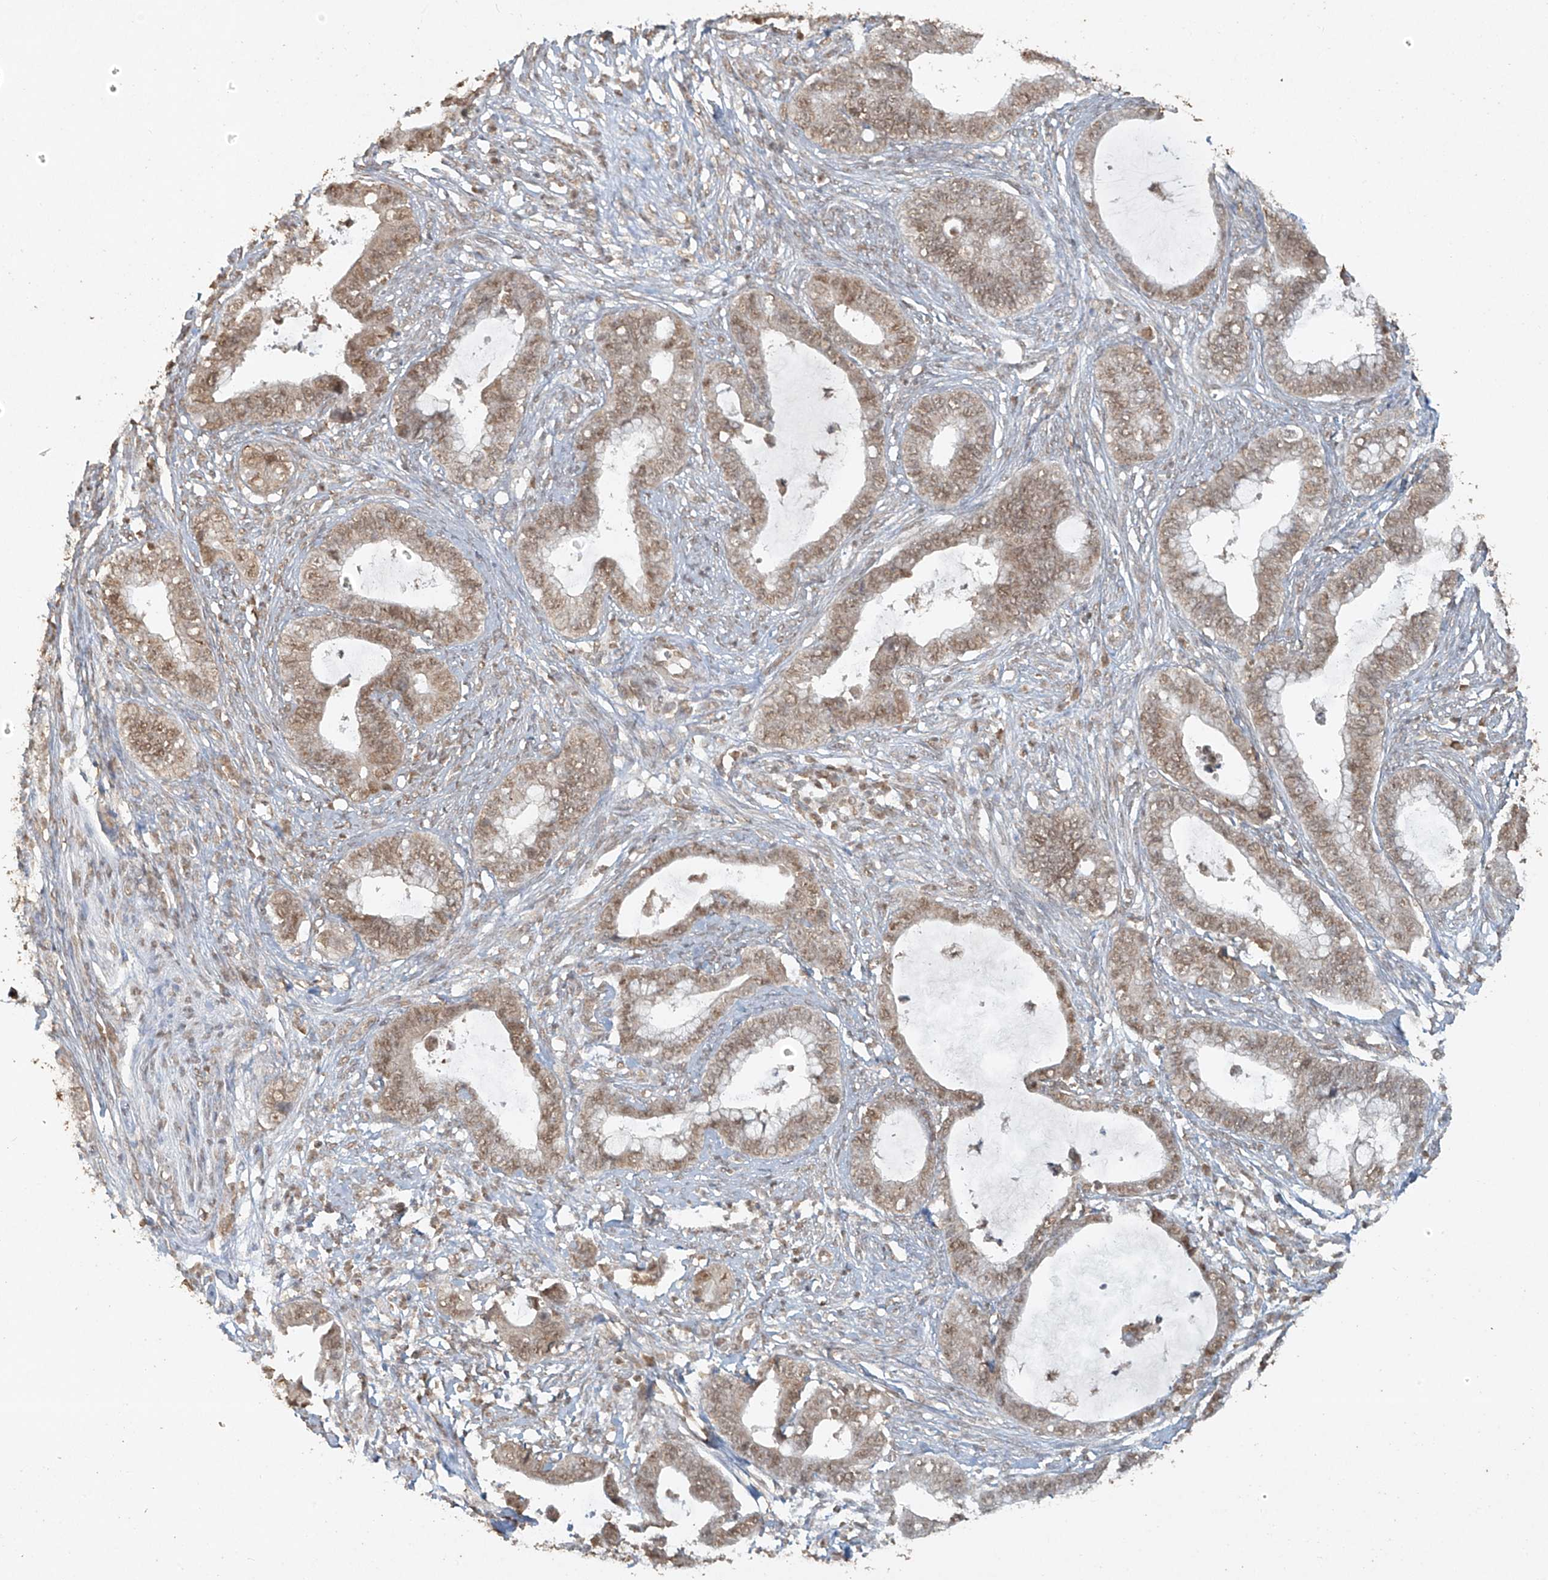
{"staining": {"intensity": "moderate", "quantity": ">75%", "location": "cytoplasmic/membranous,nuclear"}, "tissue": "cervical cancer", "cell_type": "Tumor cells", "image_type": "cancer", "snomed": [{"axis": "morphology", "description": "Adenocarcinoma, NOS"}, {"axis": "topography", "description": "Cervix"}], "caption": "A histopathology image of human cervical cancer (adenocarcinoma) stained for a protein displays moderate cytoplasmic/membranous and nuclear brown staining in tumor cells. The staining was performed using DAB, with brown indicating positive protein expression. Nuclei are stained blue with hematoxylin.", "gene": "TIGAR", "patient": {"sex": "female", "age": 44}}